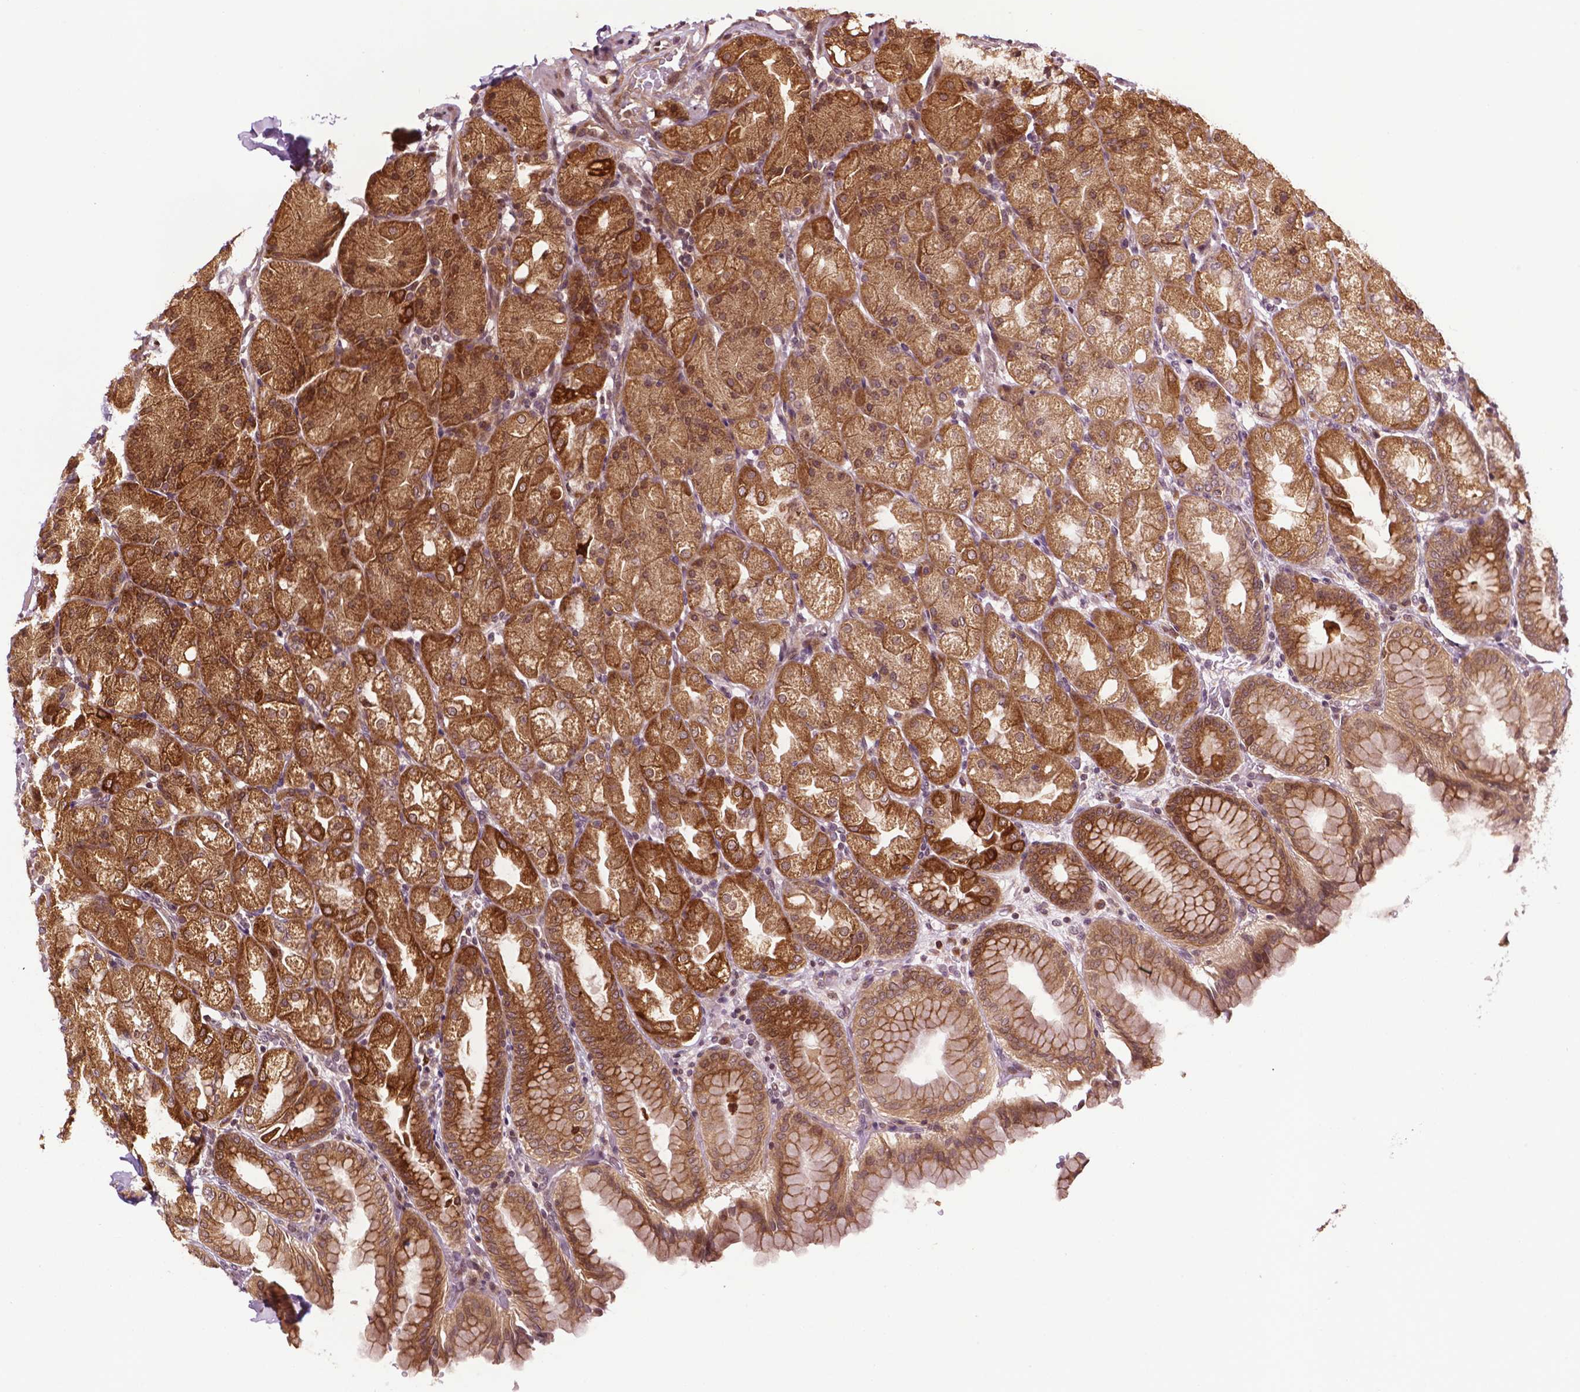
{"staining": {"intensity": "moderate", "quantity": ">75%", "location": "cytoplasmic/membranous,nuclear"}, "tissue": "stomach", "cell_type": "Glandular cells", "image_type": "normal", "snomed": [{"axis": "morphology", "description": "Normal tissue, NOS"}, {"axis": "topography", "description": "Stomach, upper"}, {"axis": "topography", "description": "Stomach"}, {"axis": "topography", "description": "Stomach, lower"}], "caption": "A photomicrograph showing moderate cytoplasmic/membranous,nuclear positivity in approximately >75% of glandular cells in unremarkable stomach, as visualized by brown immunohistochemical staining.", "gene": "TMX2", "patient": {"sex": "male", "age": 62}}